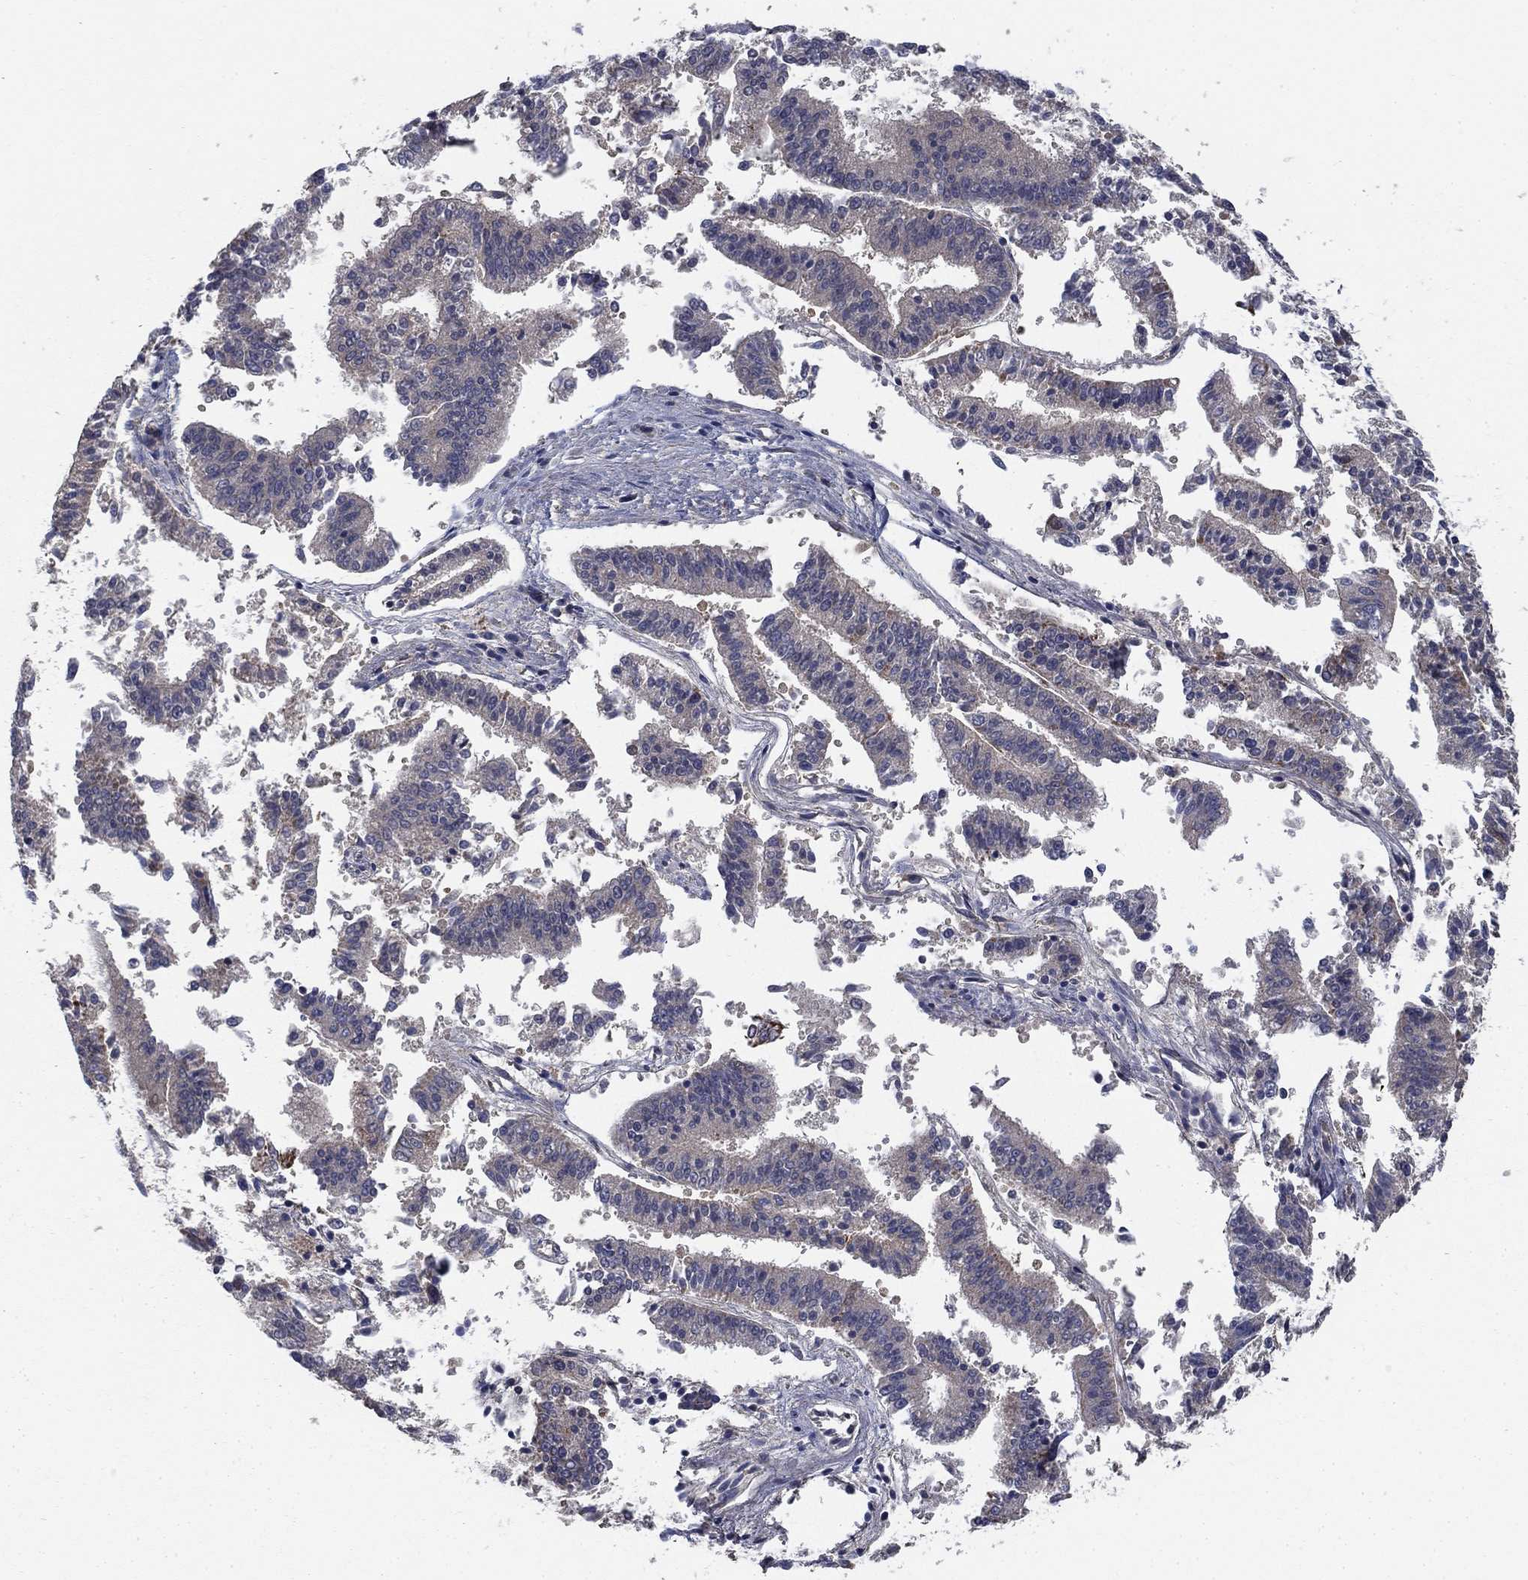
{"staining": {"intensity": "negative", "quantity": "none", "location": "none"}, "tissue": "endometrial cancer", "cell_type": "Tumor cells", "image_type": "cancer", "snomed": [{"axis": "morphology", "description": "Adenocarcinoma, NOS"}, {"axis": "topography", "description": "Endometrium"}], "caption": "Immunohistochemical staining of human endometrial cancer (adenocarcinoma) shows no significant positivity in tumor cells. Nuclei are stained in blue.", "gene": "NME7", "patient": {"sex": "female", "age": 66}}